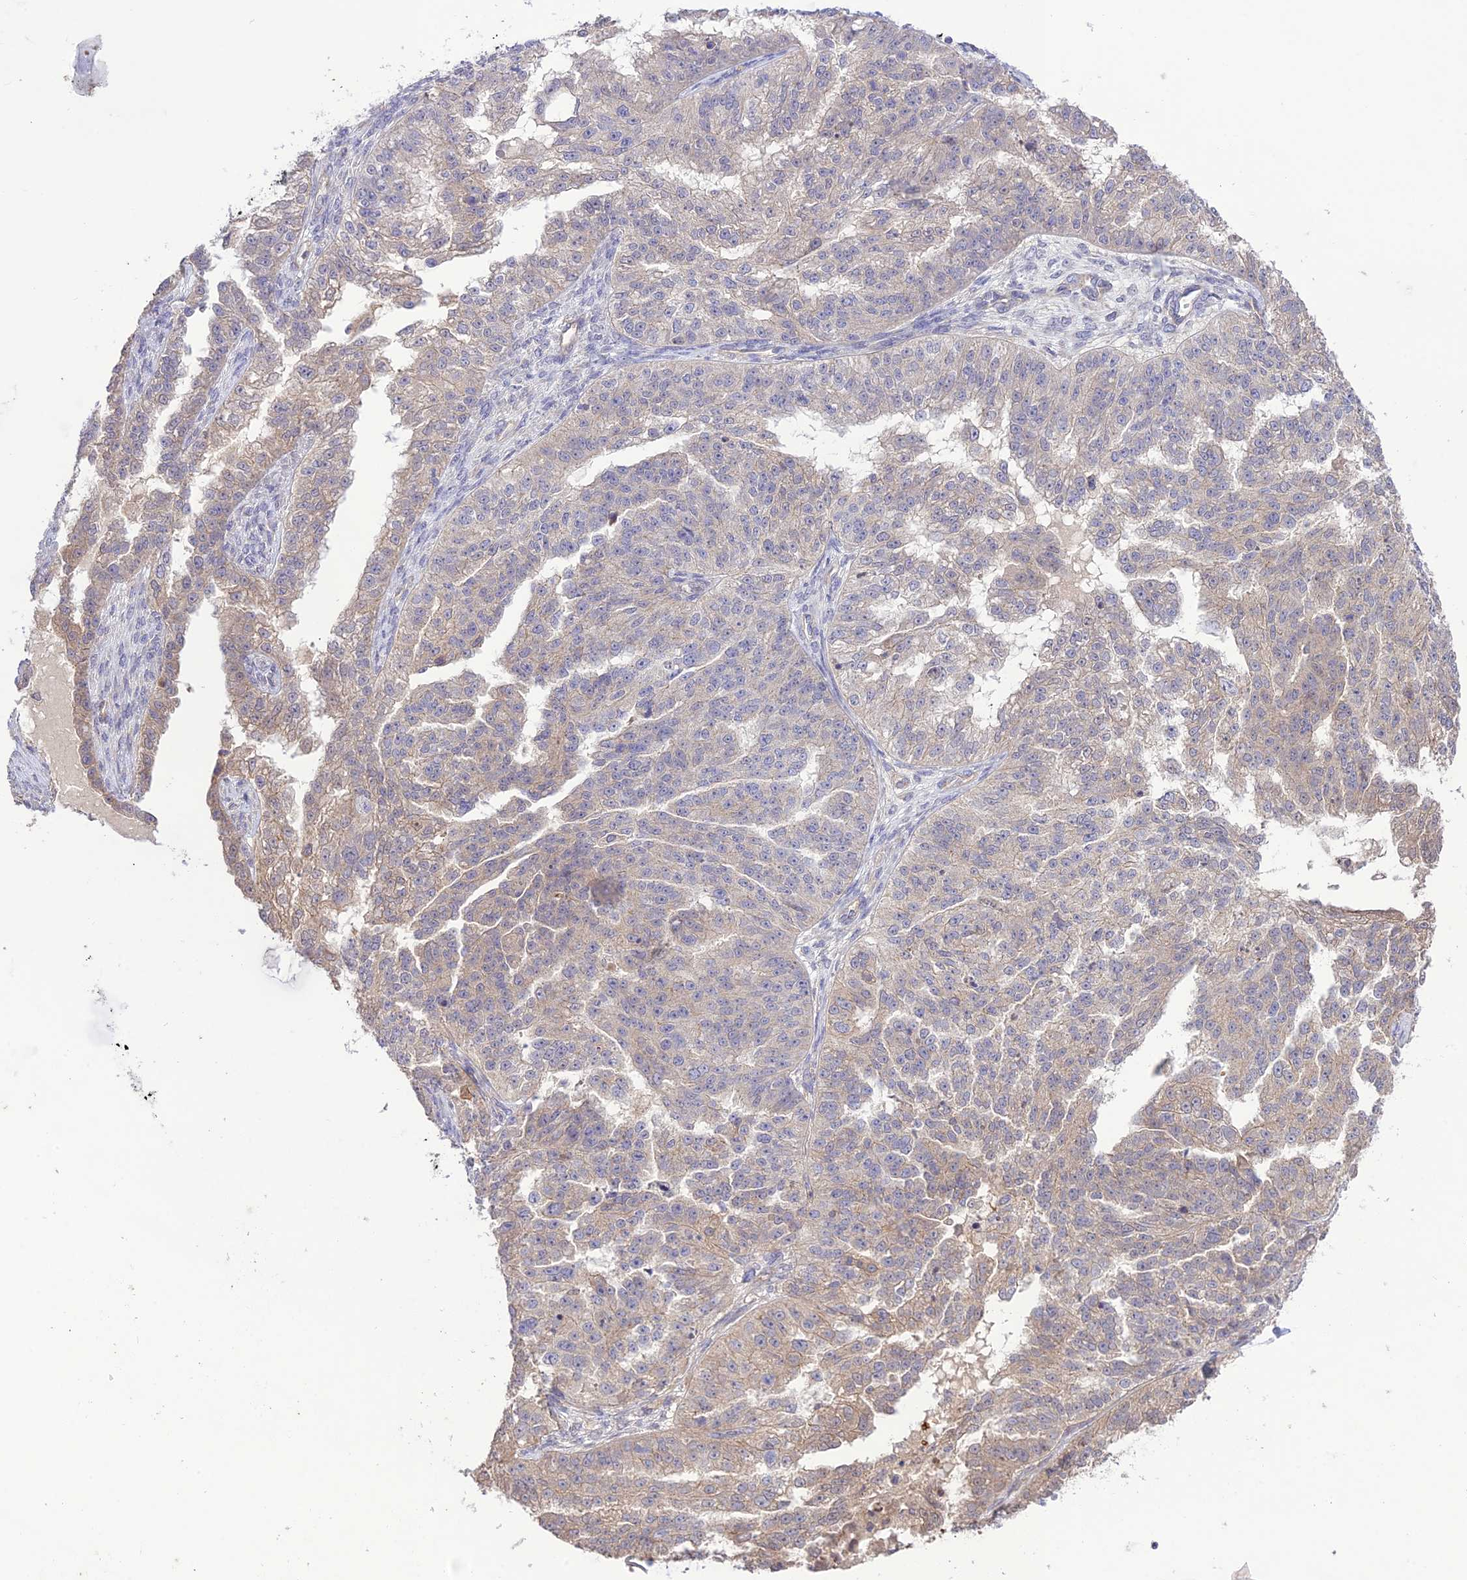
{"staining": {"intensity": "weak", "quantity": "<25%", "location": "cytoplasmic/membranous"}, "tissue": "ovarian cancer", "cell_type": "Tumor cells", "image_type": "cancer", "snomed": [{"axis": "morphology", "description": "Cystadenocarcinoma, serous, NOS"}, {"axis": "topography", "description": "Ovary"}], "caption": "An IHC micrograph of ovarian cancer (serous cystadenocarcinoma) is shown. There is no staining in tumor cells of ovarian cancer (serous cystadenocarcinoma).", "gene": "FCHSD1", "patient": {"sex": "female", "age": 58}}